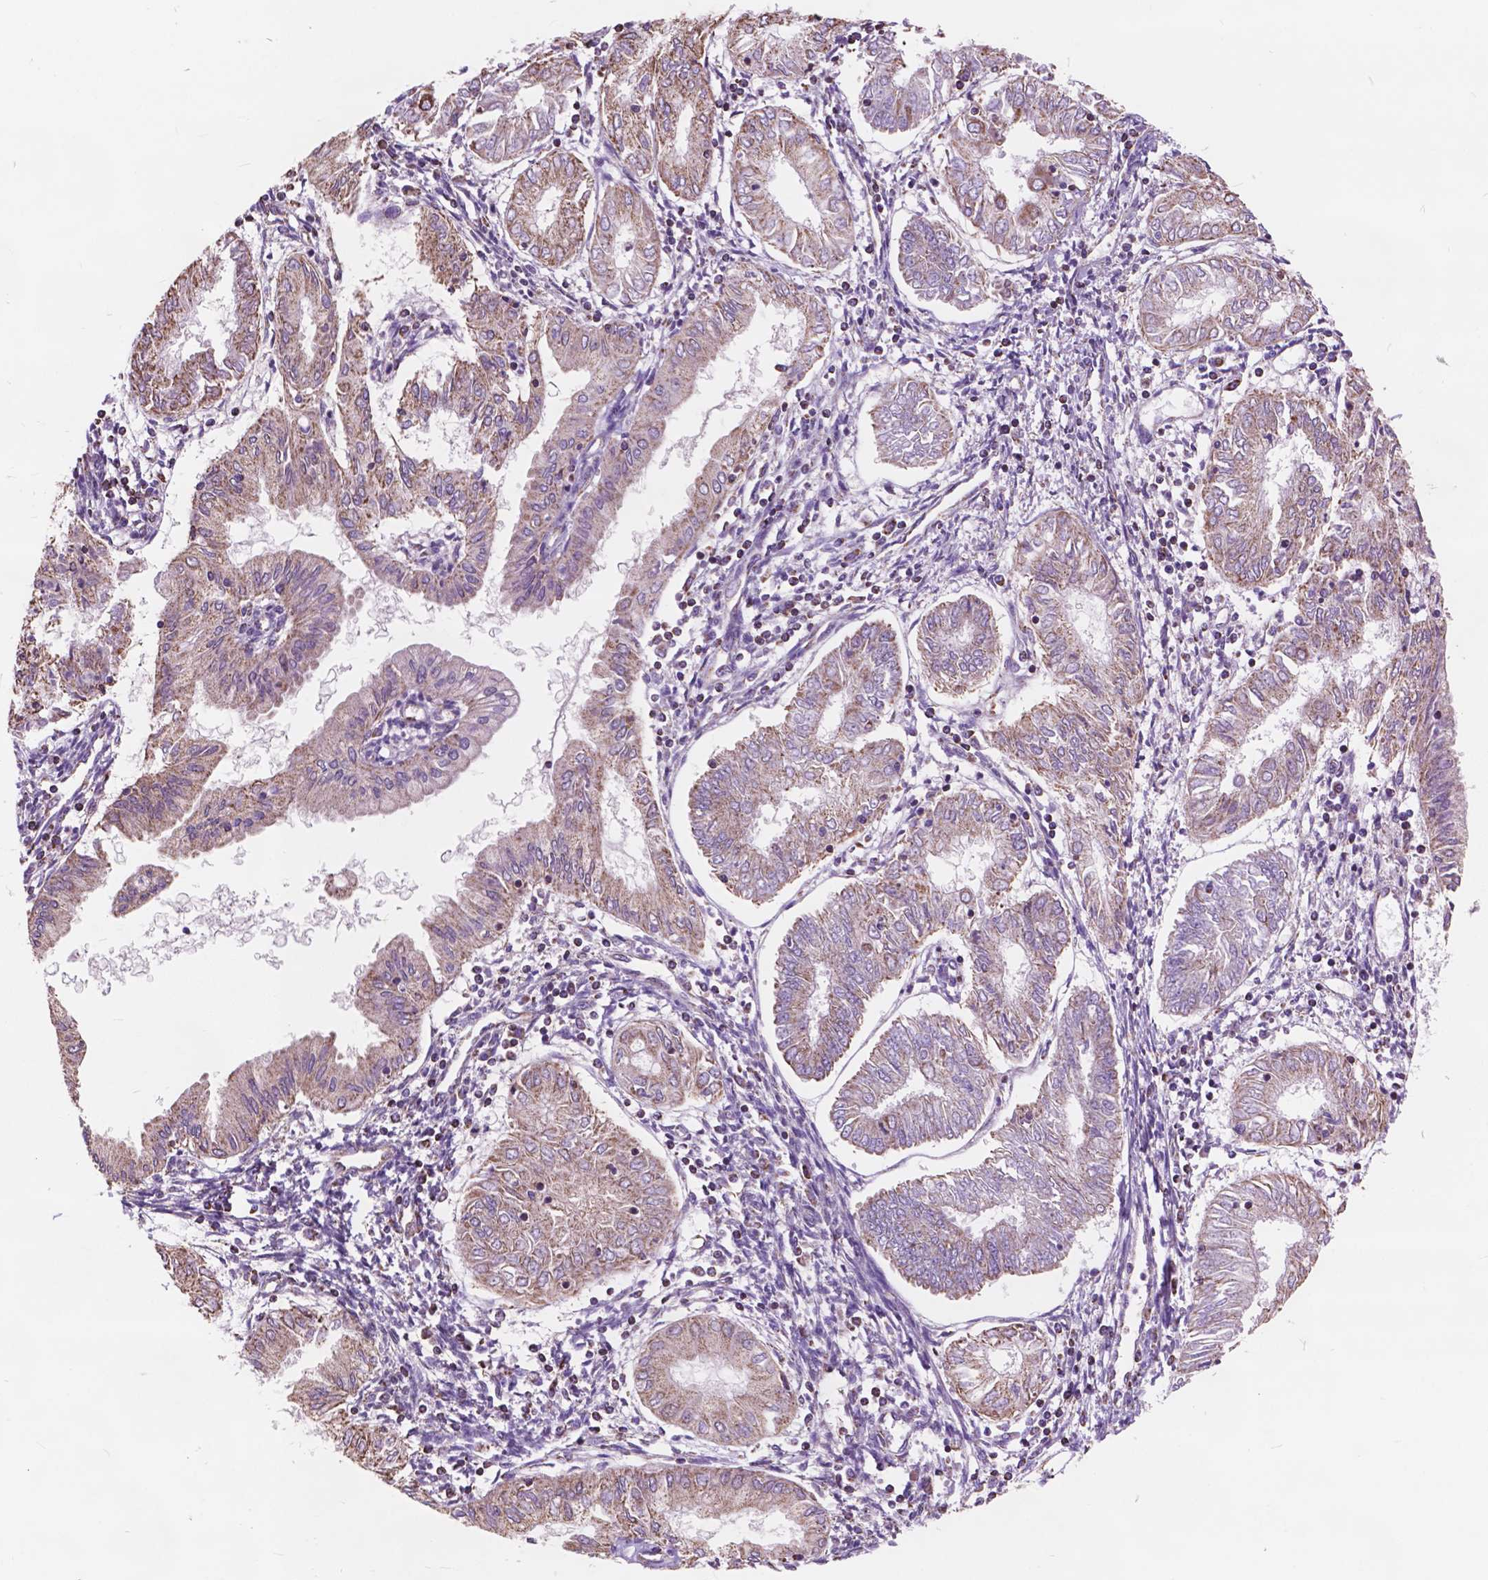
{"staining": {"intensity": "weak", "quantity": ">75%", "location": "cytoplasmic/membranous"}, "tissue": "endometrial cancer", "cell_type": "Tumor cells", "image_type": "cancer", "snomed": [{"axis": "morphology", "description": "Adenocarcinoma, NOS"}, {"axis": "topography", "description": "Endometrium"}], "caption": "Approximately >75% of tumor cells in human endometrial cancer (adenocarcinoma) demonstrate weak cytoplasmic/membranous protein positivity as visualized by brown immunohistochemical staining.", "gene": "SCOC", "patient": {"sex": "female", "age": 68}}